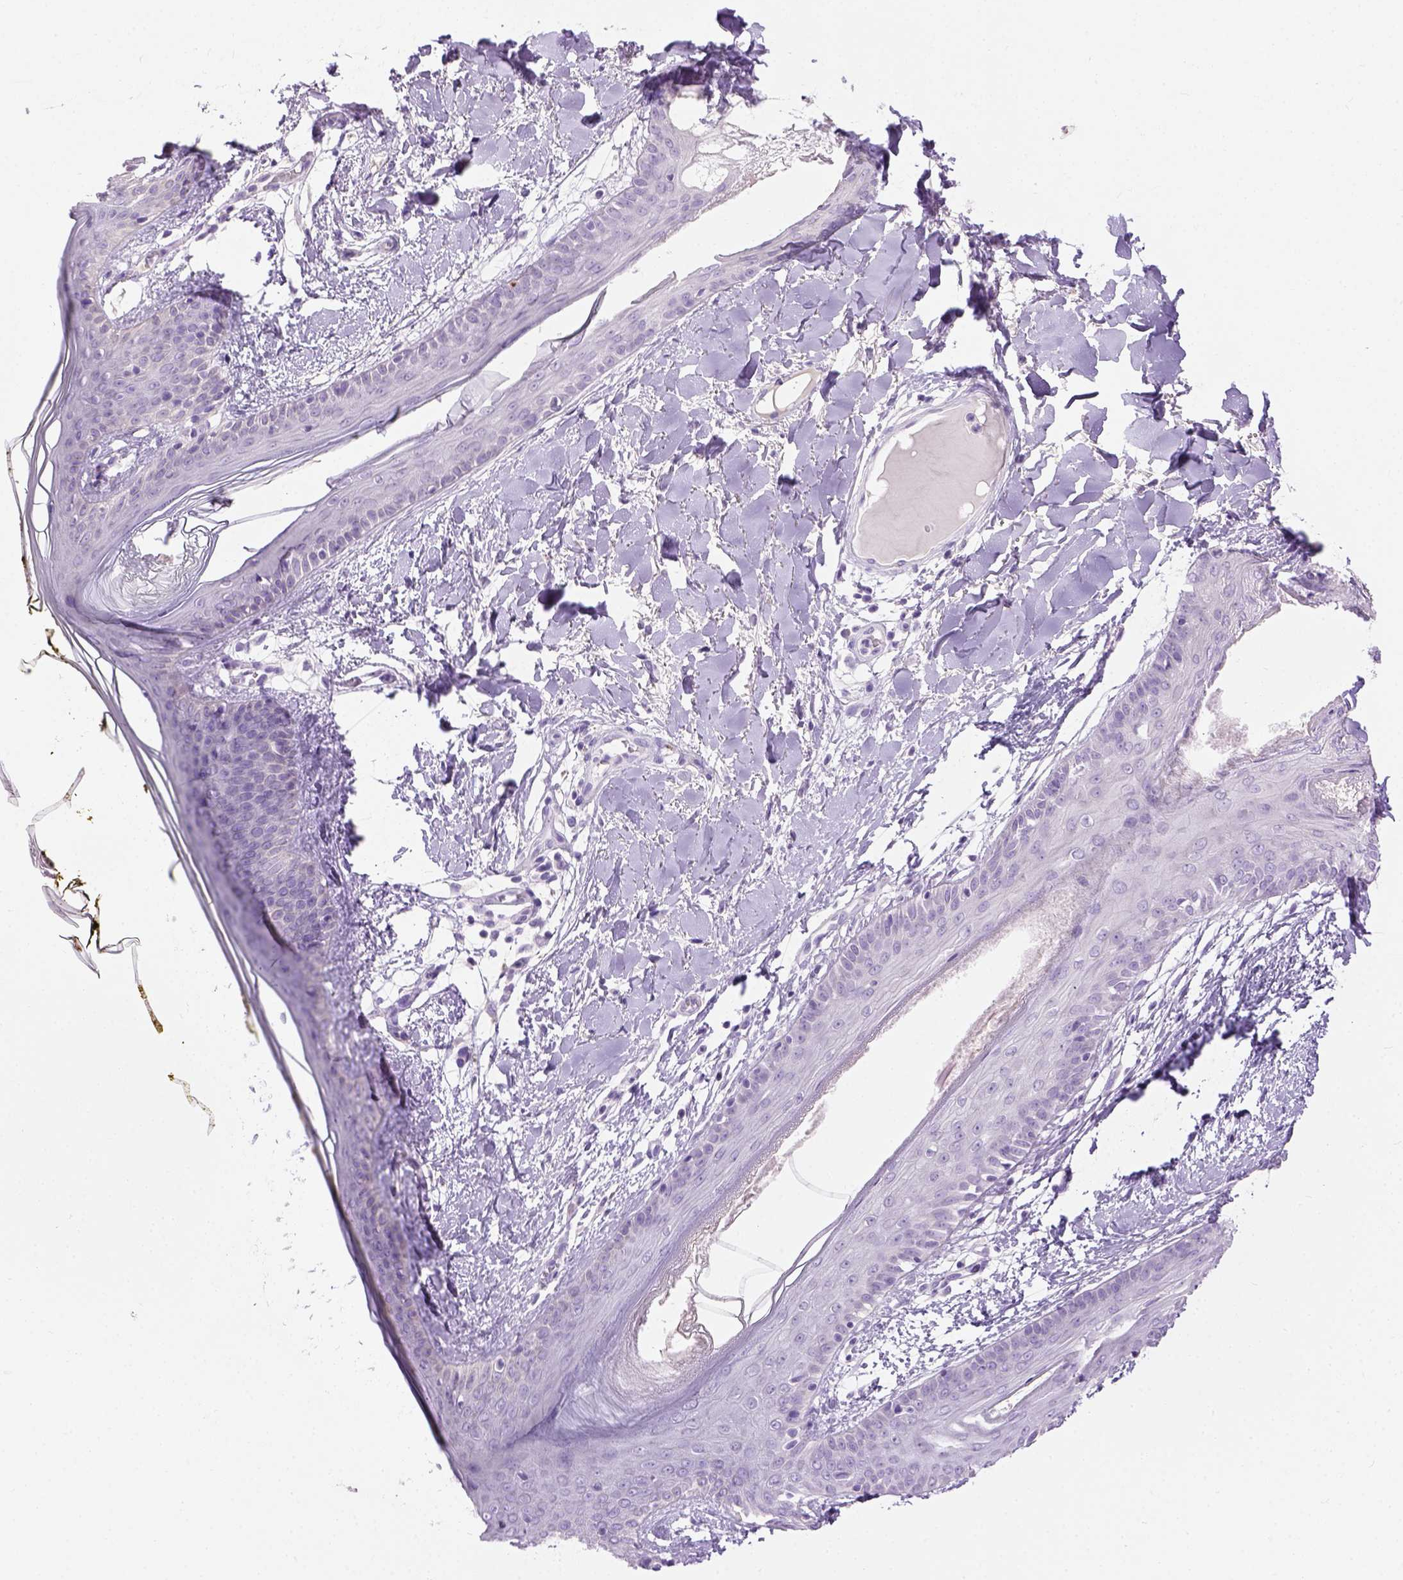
{"staining": {"intensity": "negative", "quantity": "none", "location": "none"}, "tissue": "skin", "cell_type": "Fibroblasts", "image_type": "normal", "snomed": [{"axis": "morphology", "description": "Normal tissue, NOS"}, {"axis": "topography", "description": "Skin"}], "caption": "Skin stained for a protein using IHC demonstrates no expression fibroblasts.", "gene": "CYP24A1", "patient": {"sex": "female", "age": 34}}